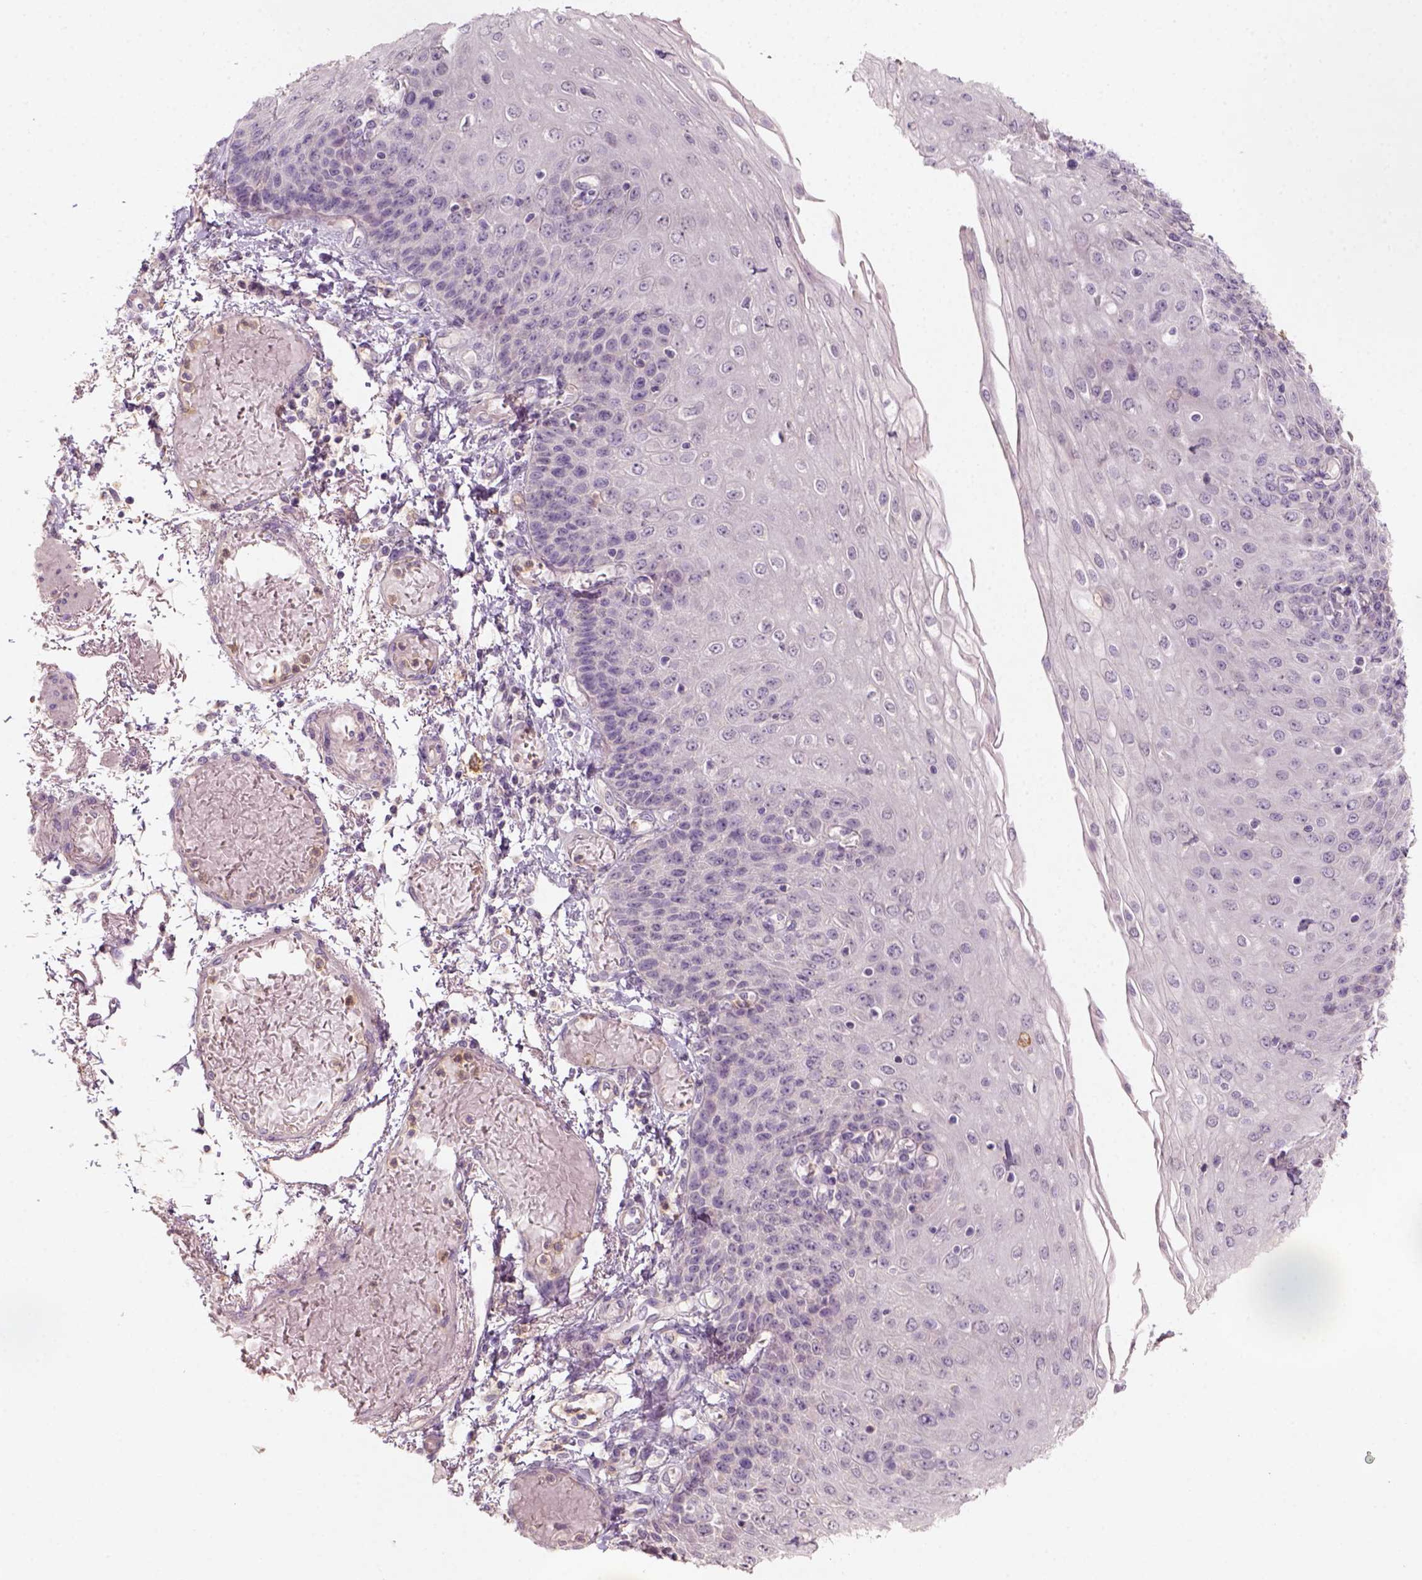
{"staining": {"intensity": "negative", "quantity": "none", "location": "none"}, "tissue": "esophagus", "cell_type": "Squamous epithelial cells", "image_type": "normal", "snomed": [{"axis": "morphology", "description": "Normal tissue, NOS"}, {"axis": "morphology", "description": "Adenocarcinoma, NOS"}, {"axis": "topography", "description": "Esophagus"}], "caption": "Protein analysis of normal esophagus demonstrates no significant staining in squamous epithelial cells.", "gene": "AQP9", "patient": {"sex": "male", "age": 81}}